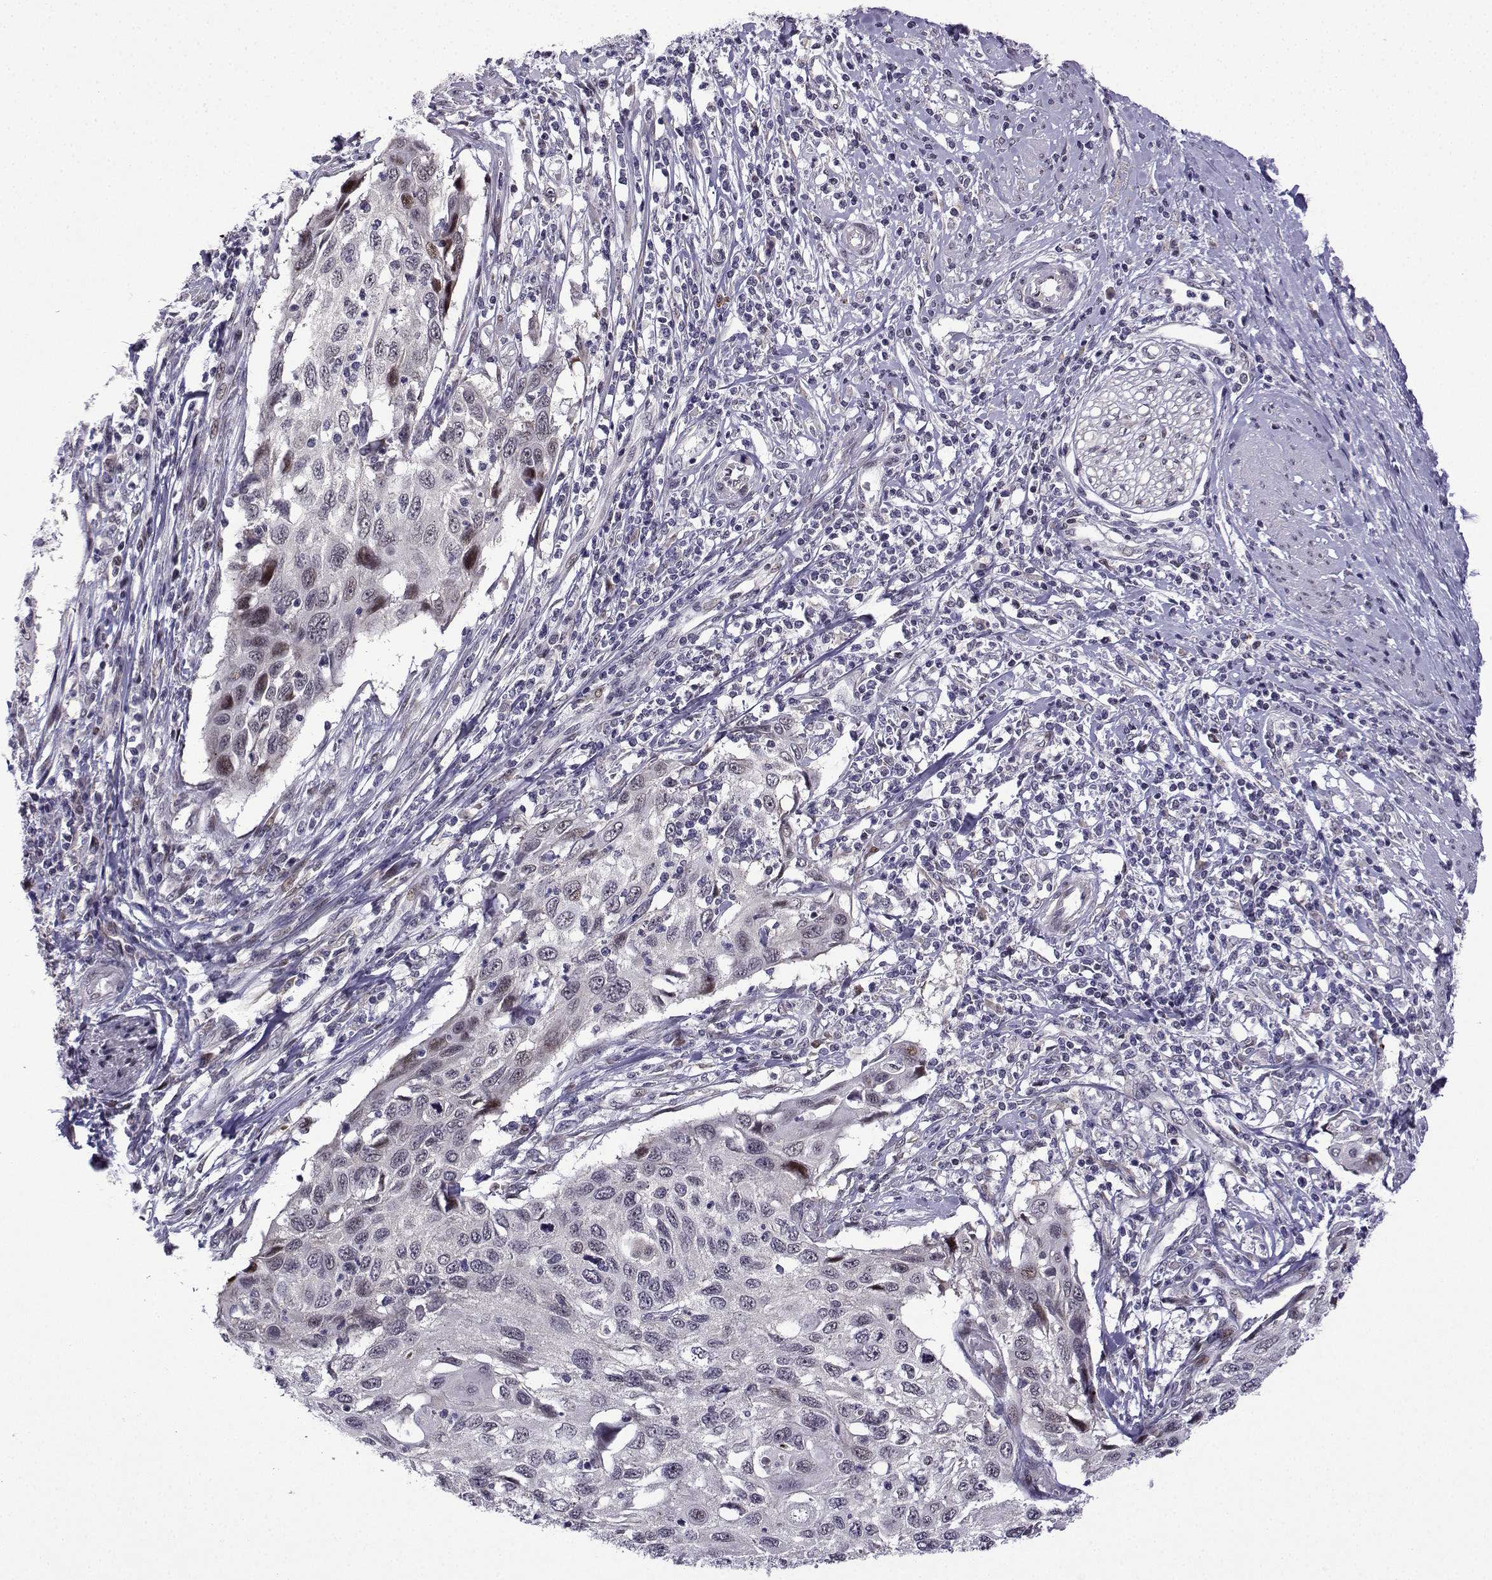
{"staining": {"intensity": "weak", "quantity": "<25%", "location": "nuclear"}, "tissue": "cervical cancer", "cell_type": "Tumor cells", "image_type": "cancer", "snomed": [{"axis": "morphology", "description": "Squamous cell carcinoma, NOS"}, {"axis": "topography", "description": "Cervix"}], "caption": "The immunohistochemistry (IHC) histopathology image has no significant positivity in tumor cells of cervical cancer (squamous cell carcinoma) tissue.", "gene": "FGF3", "patient": {"sex": "female", "age": 70}}